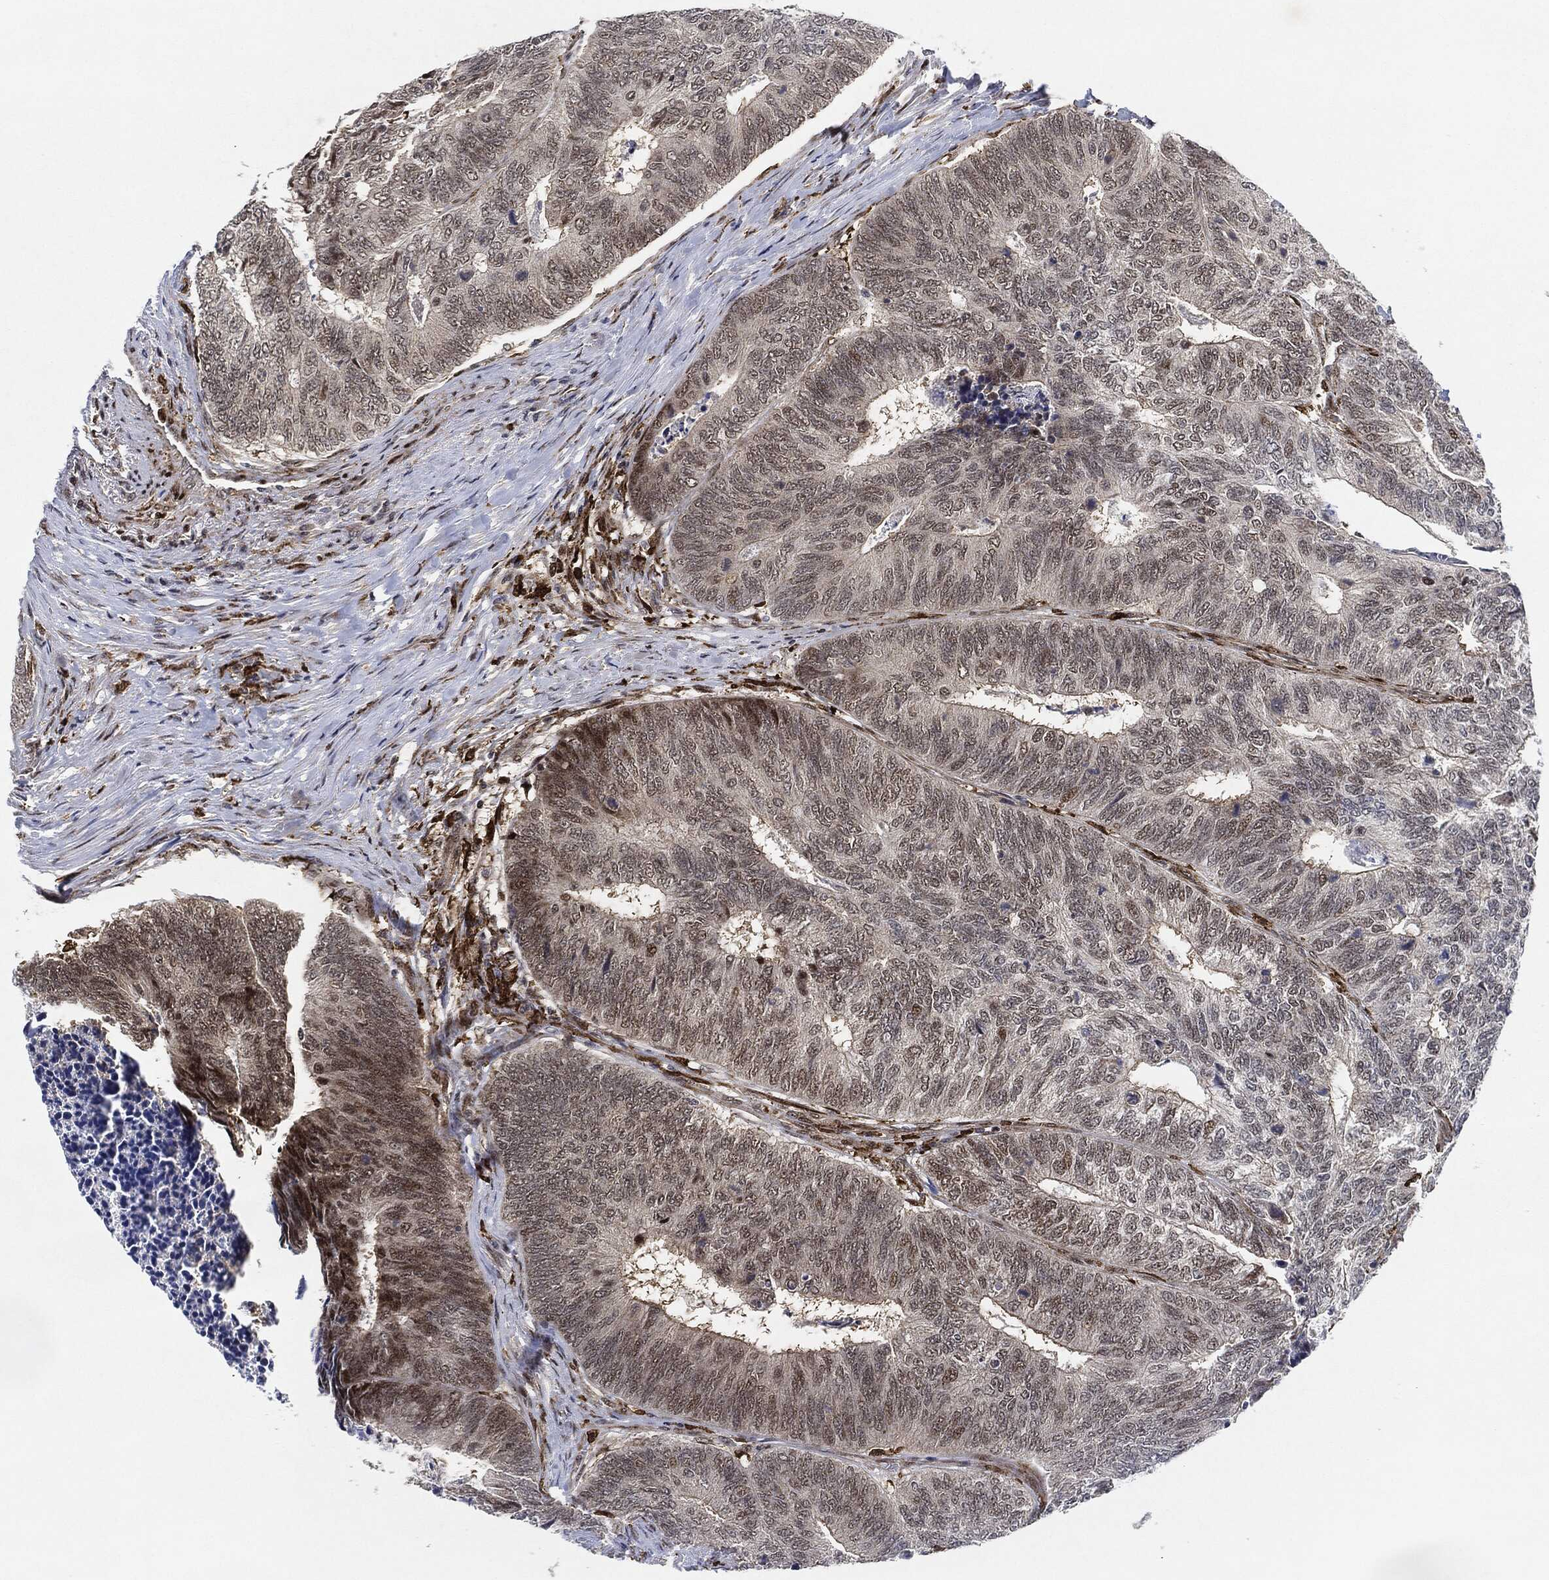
{"staining": {"intensity": "negative", "quantity": "none", "location": "none"}, "tissue": "colorectal cancer", "cell_type": "Tumor cells", "image_type": "cancer", "snomed": [{"axis": "morphology", "description": "Adenocarcinoma, NOS"}, {"axis": "topography", "description": "Colon"}], "caption": "Tumor cells show no significant protein positivity in colorectal adenocarcinoma.", "gene": "NANOS3", "patient": {"sex": "female", "age": 67}}